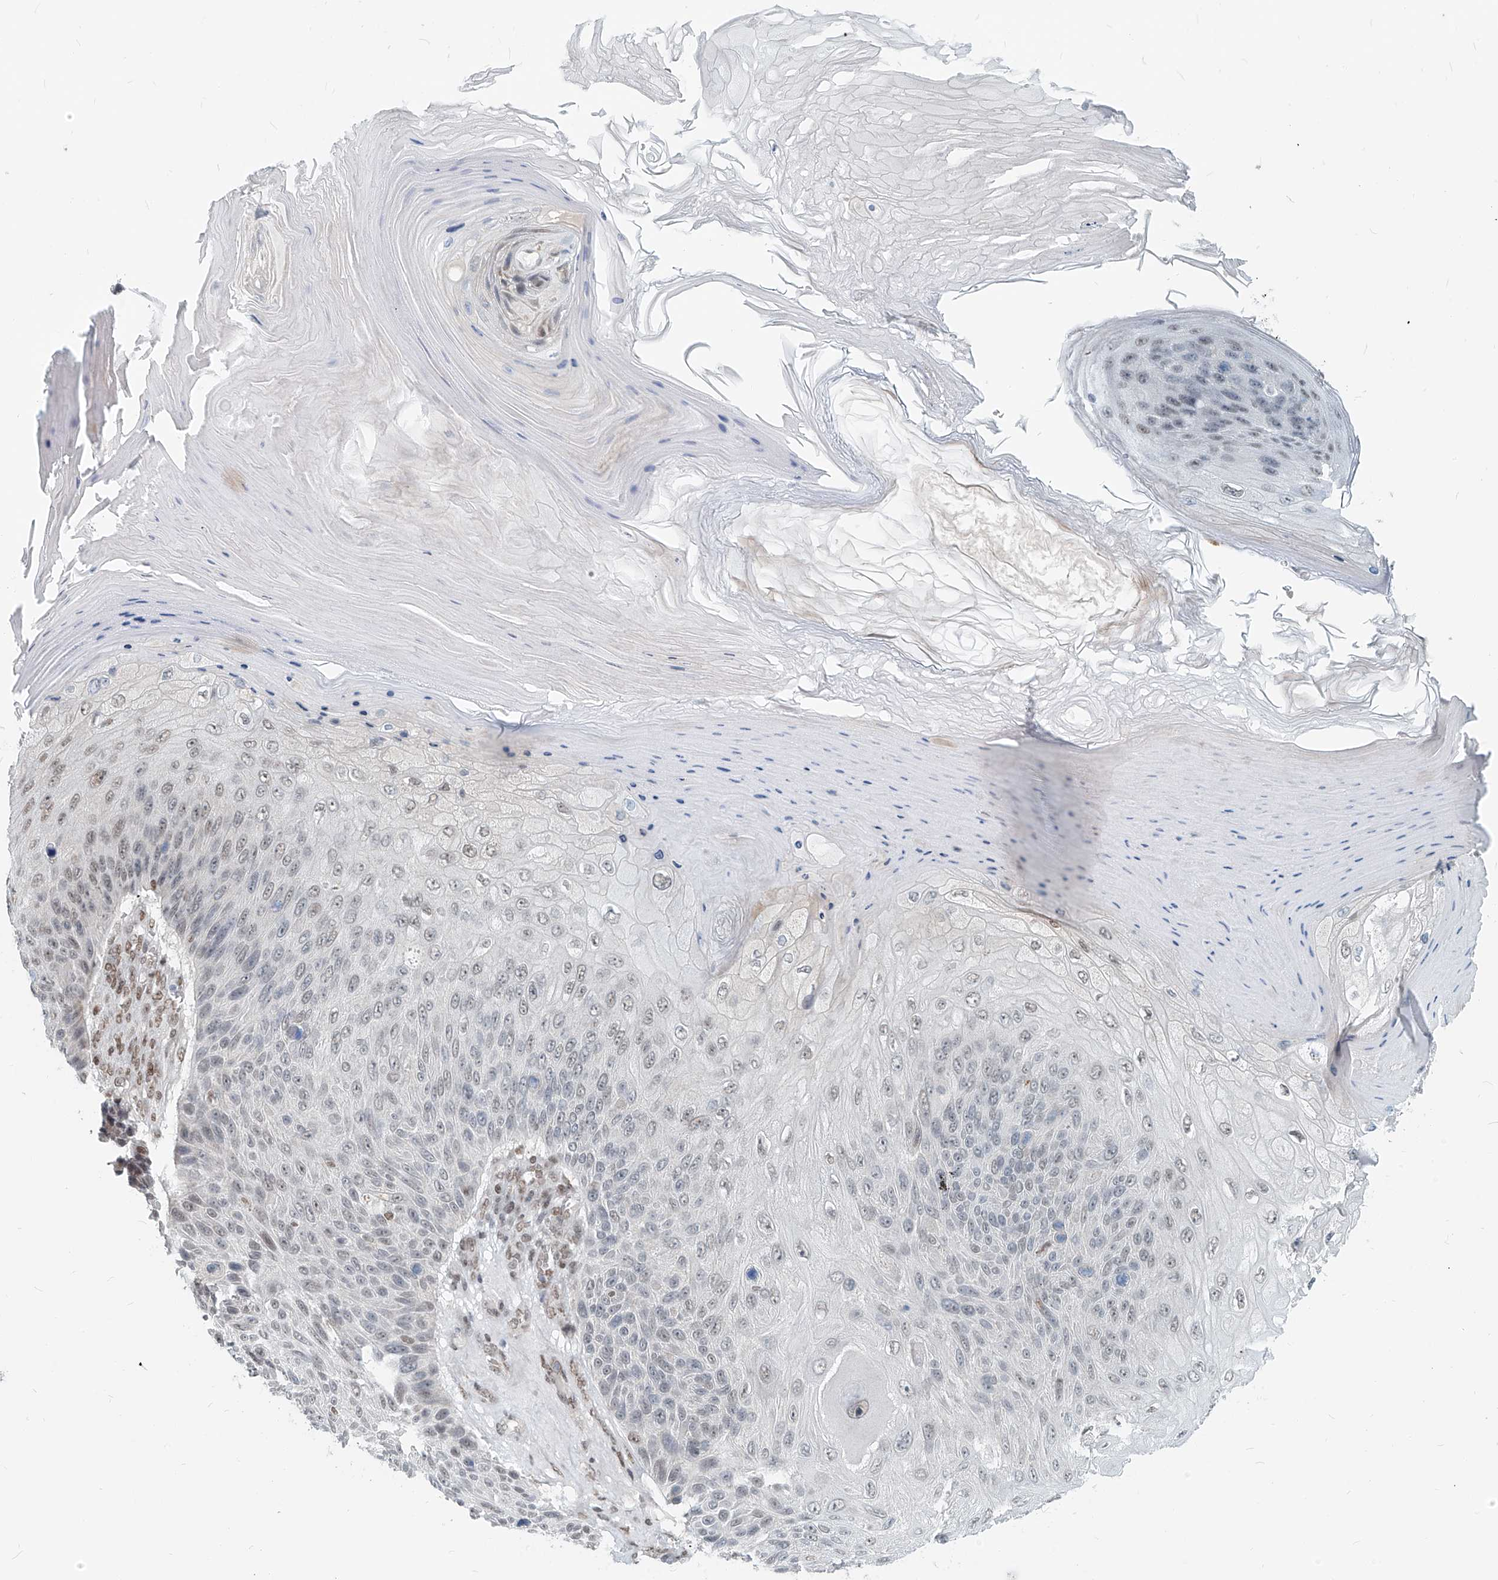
{"staining": {"intensity": "weak", "quantity": "<25%", "location": "nuclear"}, "tissue": "skin cancer", "cell_type": "Tumor cells", "image_type": "cancer", "snomed": [{"axis": "morphology", "description": "Squamous cell carcinoma, NOS"}, {"axis": "topography", "description": "Skin"}], "caption": "The IHC photomicrograph has no significant staining in tumor cells of skin cancer (squamous cell carcinoma) tissue. (Brightfield microscopy of DAB (3,3'-diaminobenzidine) IHC at high magnification).", "gene": "SASH1", "patient": {"sex": "female", "age": 88}}